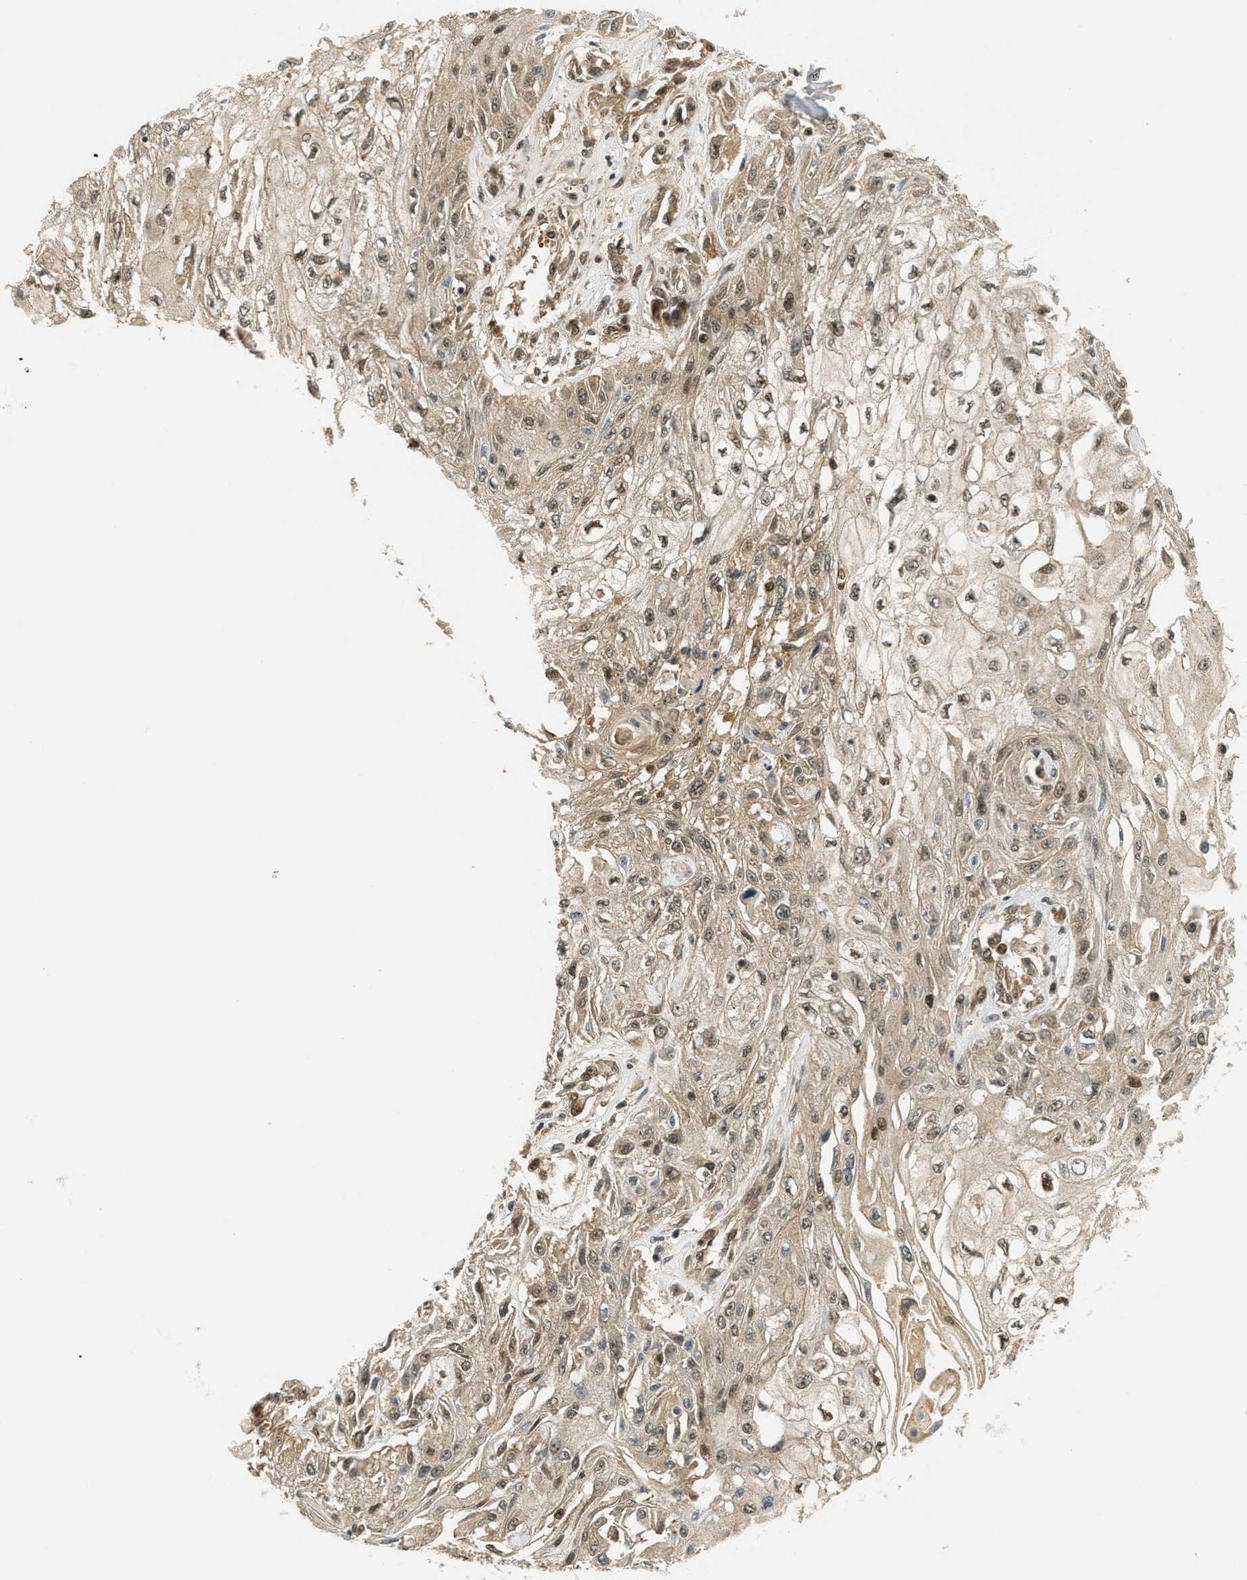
{"staining": {"intensity": "moderate", "quantity": ">75%", "location": "nuclear"}, "tissue": "skin cancer", "cell_type": "Tumor cells", "image_type": "cancer", "snomed": [{"axis": "morphology", "description": "Squamous cell carcinoma, NOS"}, {"axis": "topography", "description": "Skin"}], "caption": "Immunohistochemistry (IHC) (DAB) staining of skin squamous cell carcinoma displays moderate nuclear protein expression in approximately >75% of tumor cells.", "gene": "FOXM1", "patient": {"sex": "male", "age": 75}}